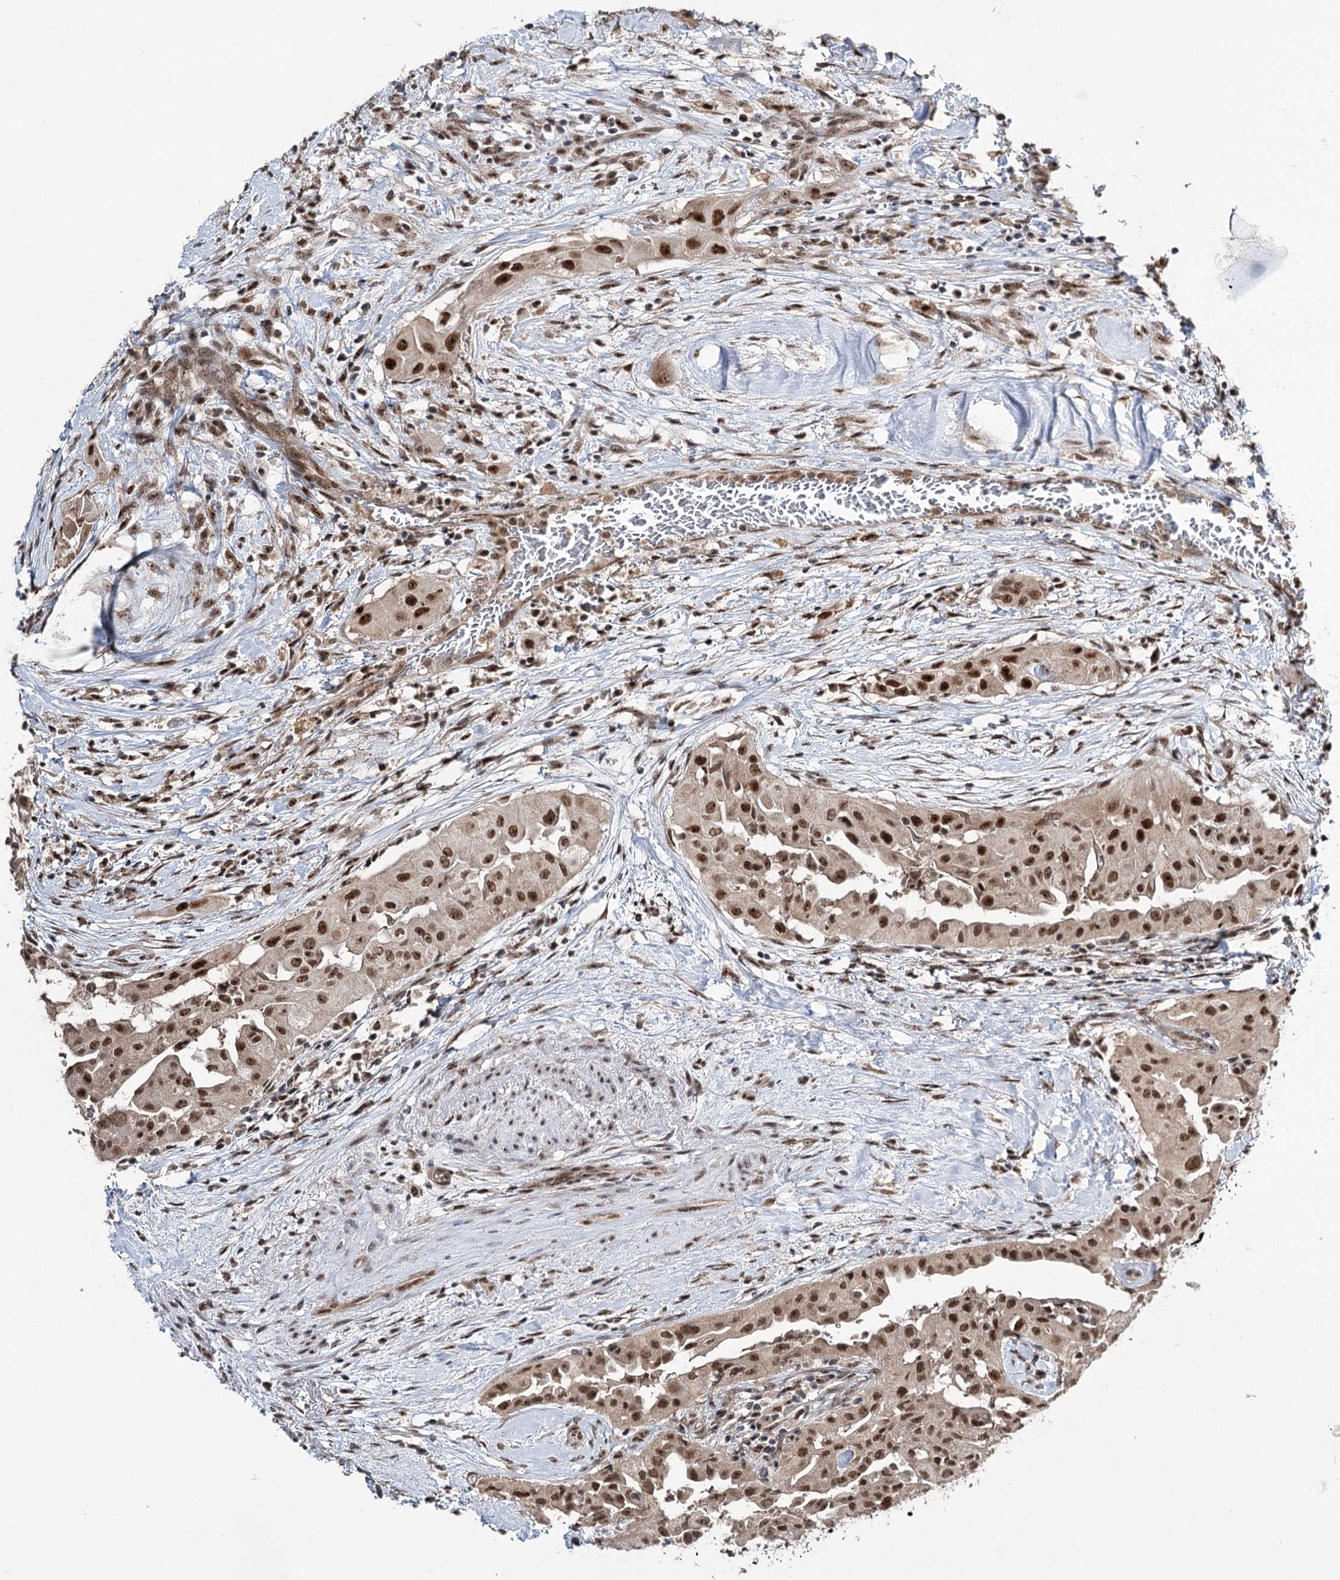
{"staining": {"intensity": "strong", "quantity": ">75%", "location": "nuclear"}, "tissue": "thyroid cancer", "cell_type": "Tumor cells", "image_type": "cancer", "snomed": [{"axis": "morphology", "description": "Papillary adenocarcinoma, NOS"}, {"axis": "topography", "description": "Thyroid gland"}], "caption": "Thyroid papillary adenocarcinoma stained with DAB immunohistochemistry (IHC) exhibits high levels of strong nuclear staining in approximately >75% of tumor cells.", "gene": "ERCC3", "patient": {"sex": "female", "age": 59}}